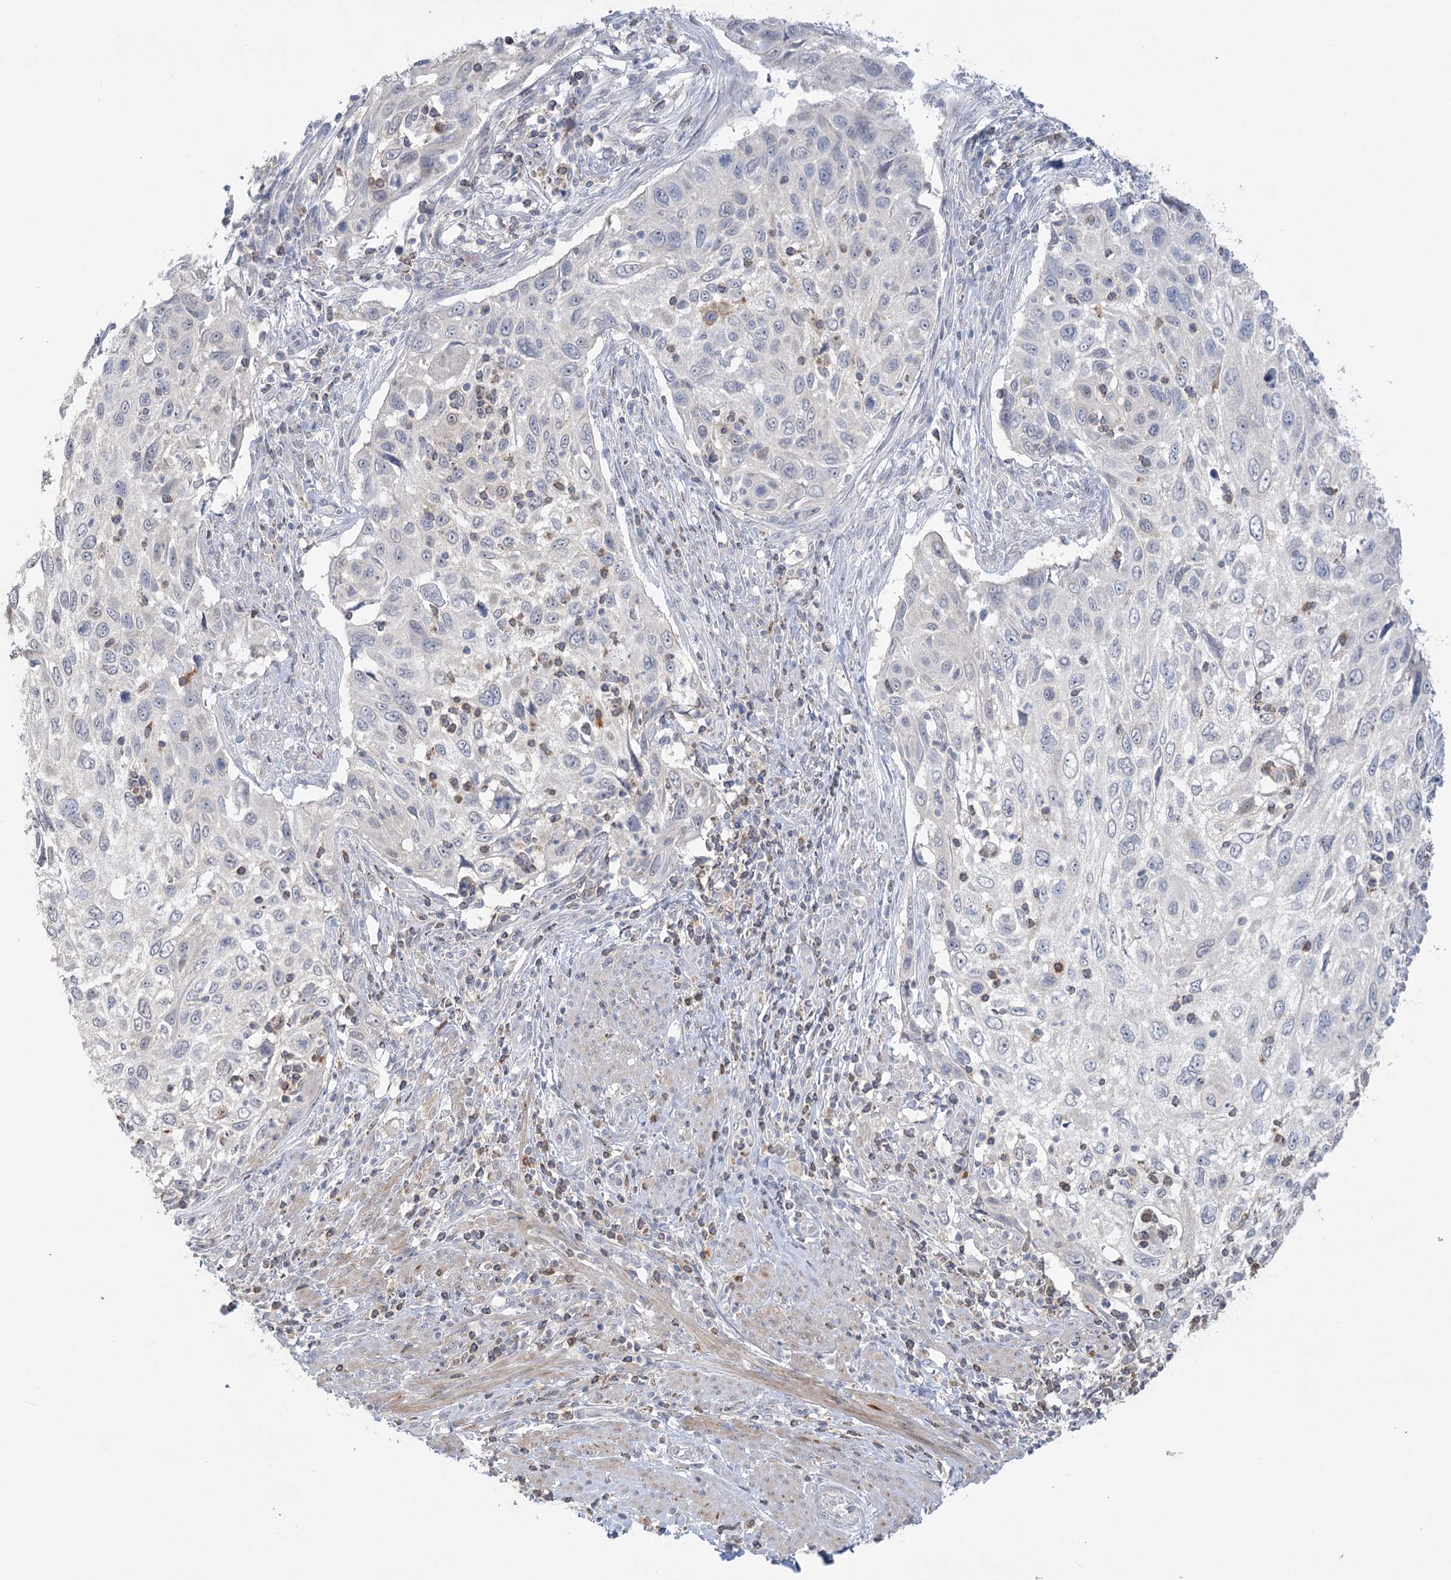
{"staining": {"intensity": "negative", "quantity": "none", "location": "none"}, "tissue": "cervical cancer", "cell_type": "Tumor cells", "image_type": "cancer", "snomed": [{"axis": "morphology", "description": "Squamous cell carcinoma, NOS"}, {"axis": "topography", "description": "Cervix"}], "caption": "An IHC image of squamous cell carcinoma (cervical) is shown. There is no staining in tumor cells of squamous cell carcinoma (cervical).", "gene": "TRAF3IP1", "patient": {"sex": "female", "age": 70}}